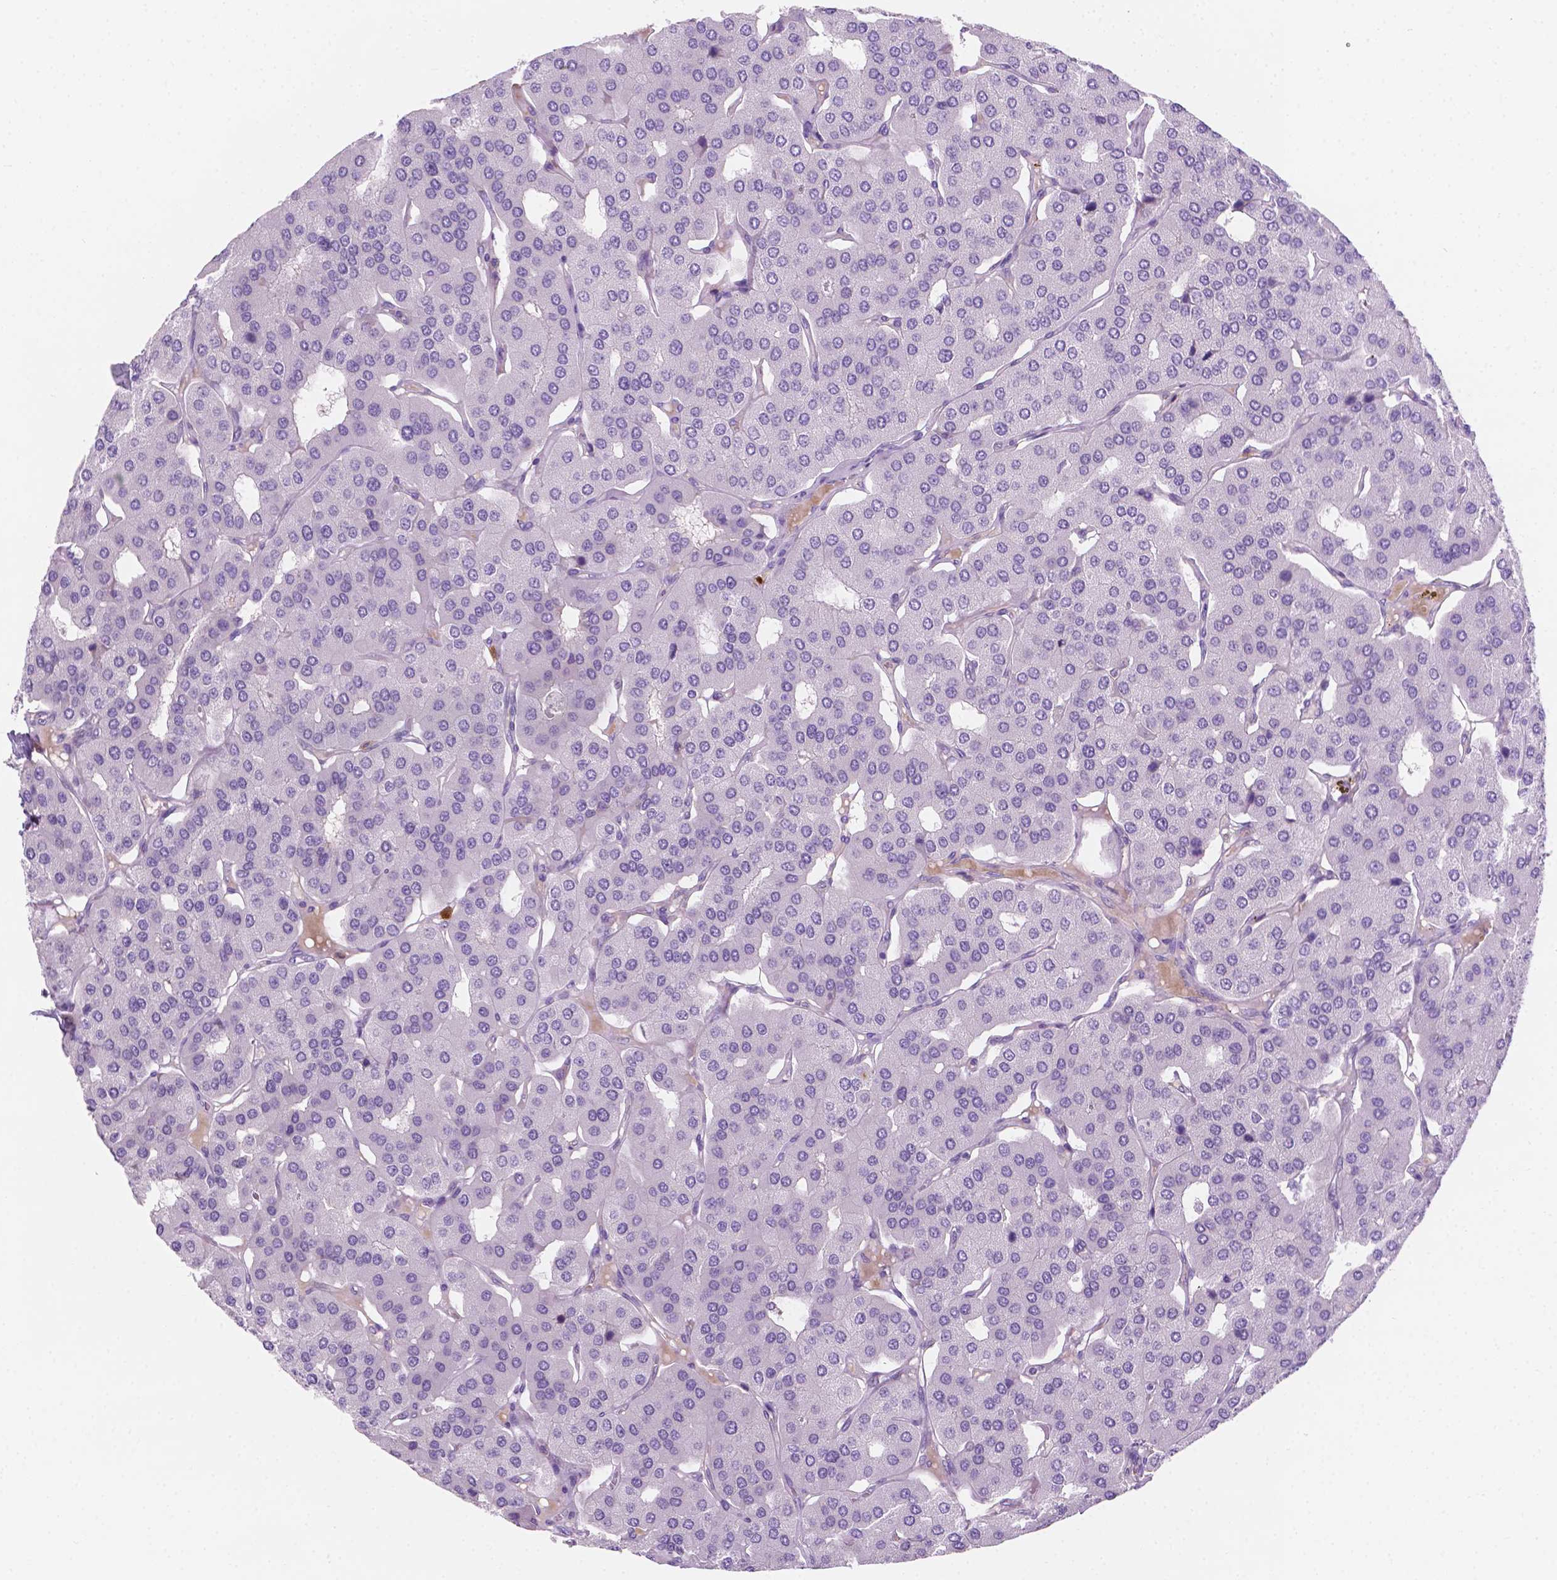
{"staining": {"intensity": "negative", "quantity": "none", "location": "none"}, "tissue": "parathyroid gland", "cell_type": "Glandular cells", "image_type": "normal", "snomed": [{"axis": "morphology", "description": "Normal tissue, NOS"}, {"axis": "morphology", "description": "Adenoma, NOS"}, {"axis": "topography", "description": "Parathyroid gland"}], "caption": "Glandular cells show no significant expression in benign parathyroid gland. (DAB immunohistochemistry, high magnification).", "gene": "EPPK1", "patient": {"sex": "female", "age": 86}}